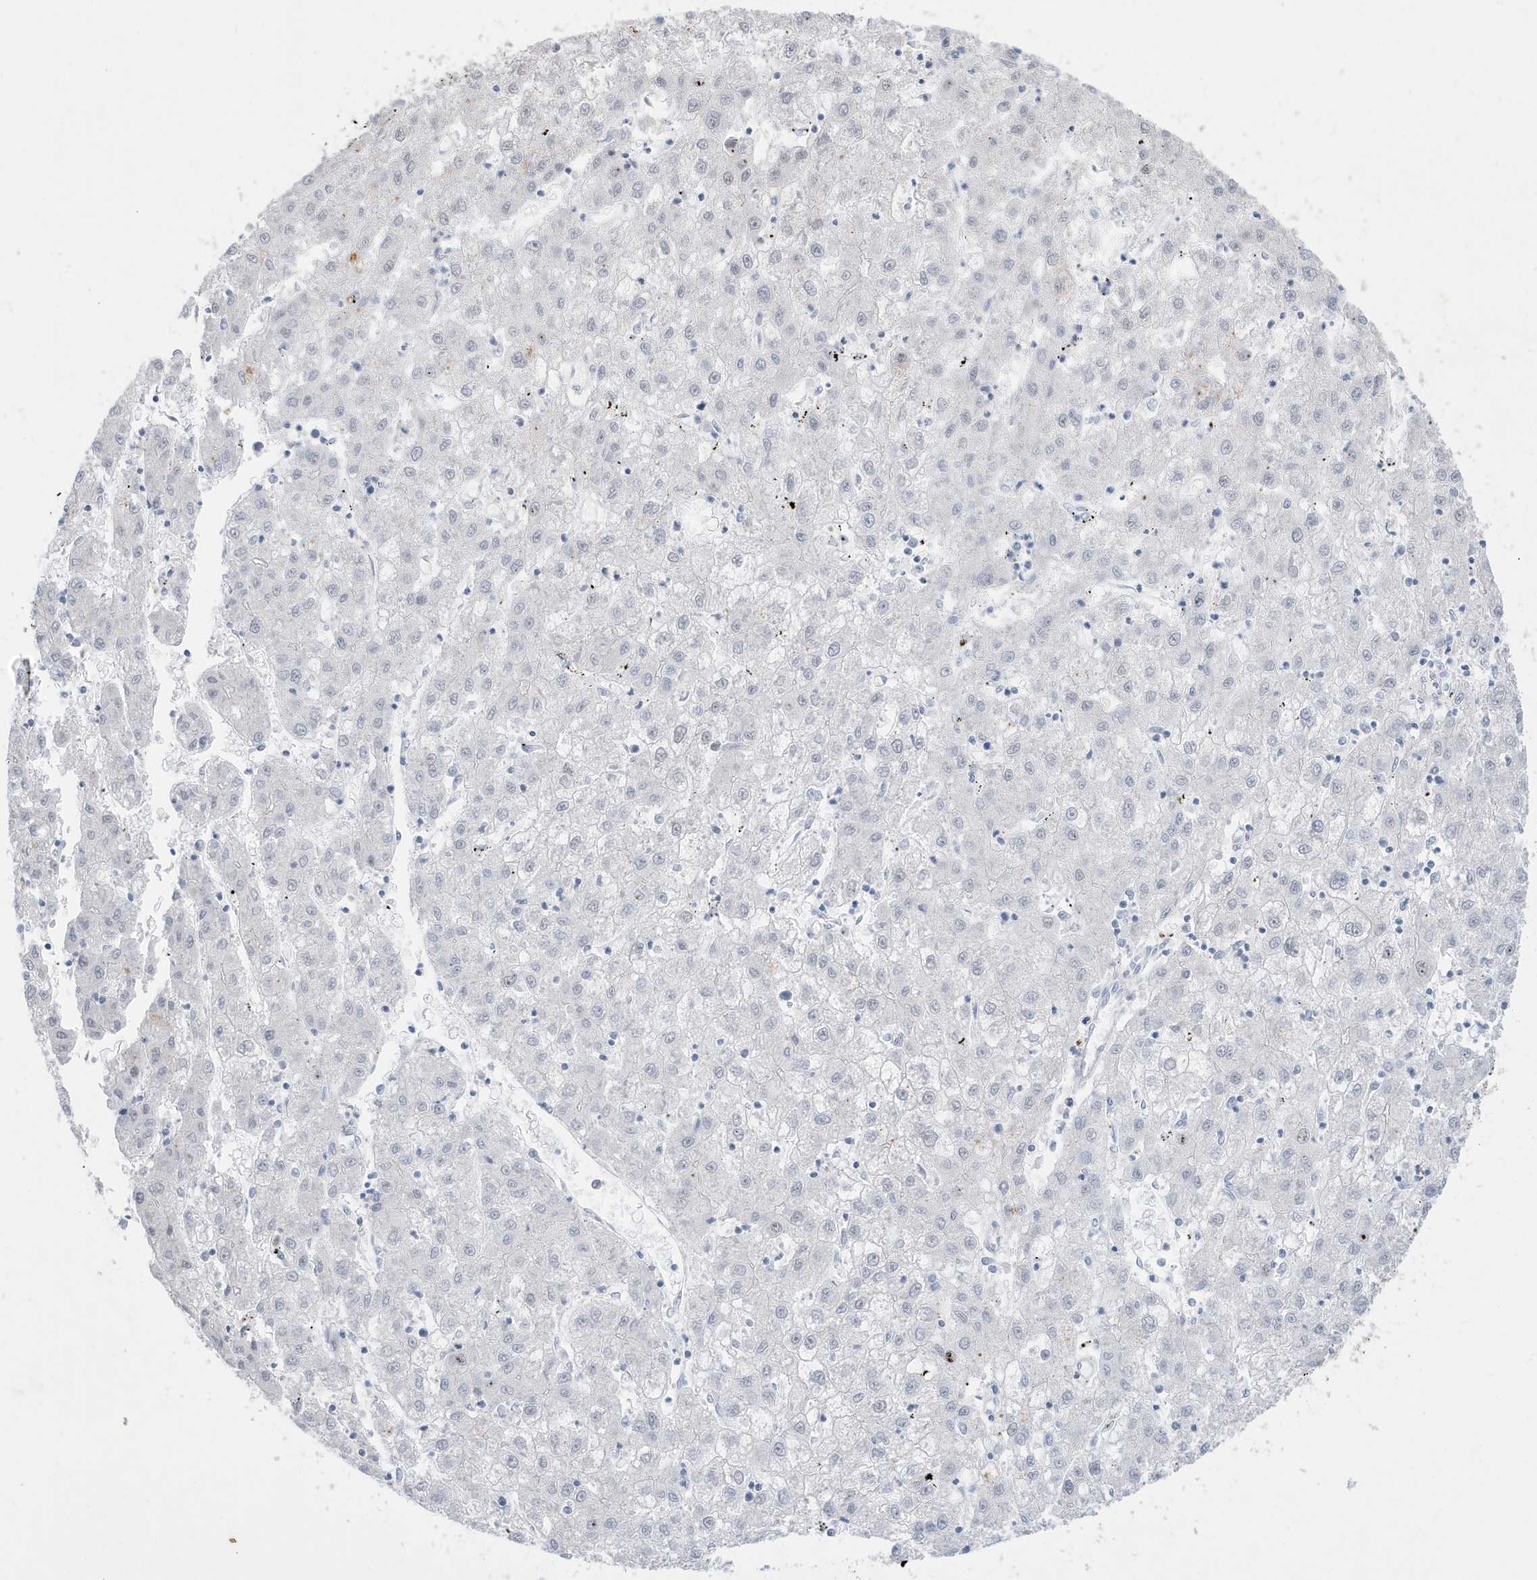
{"staining": {"intensity": "negative", "quantity": "none", "location": "none"}, "tissue": "liver cancer", "cell_type": "Tumor cells", "image_type": "cancer", "snomed": [{"axis": "morphology", "description": "Carcinoma, Hepatocellular, NOS"}, {"axis": "topography", "description": "Liver"}], "caption": "The image shows no staining of tumor cells in liver hepatocellular carcinoma.", "gene": "FNDC1", "patient": {"sex": "male", "age": 72}}